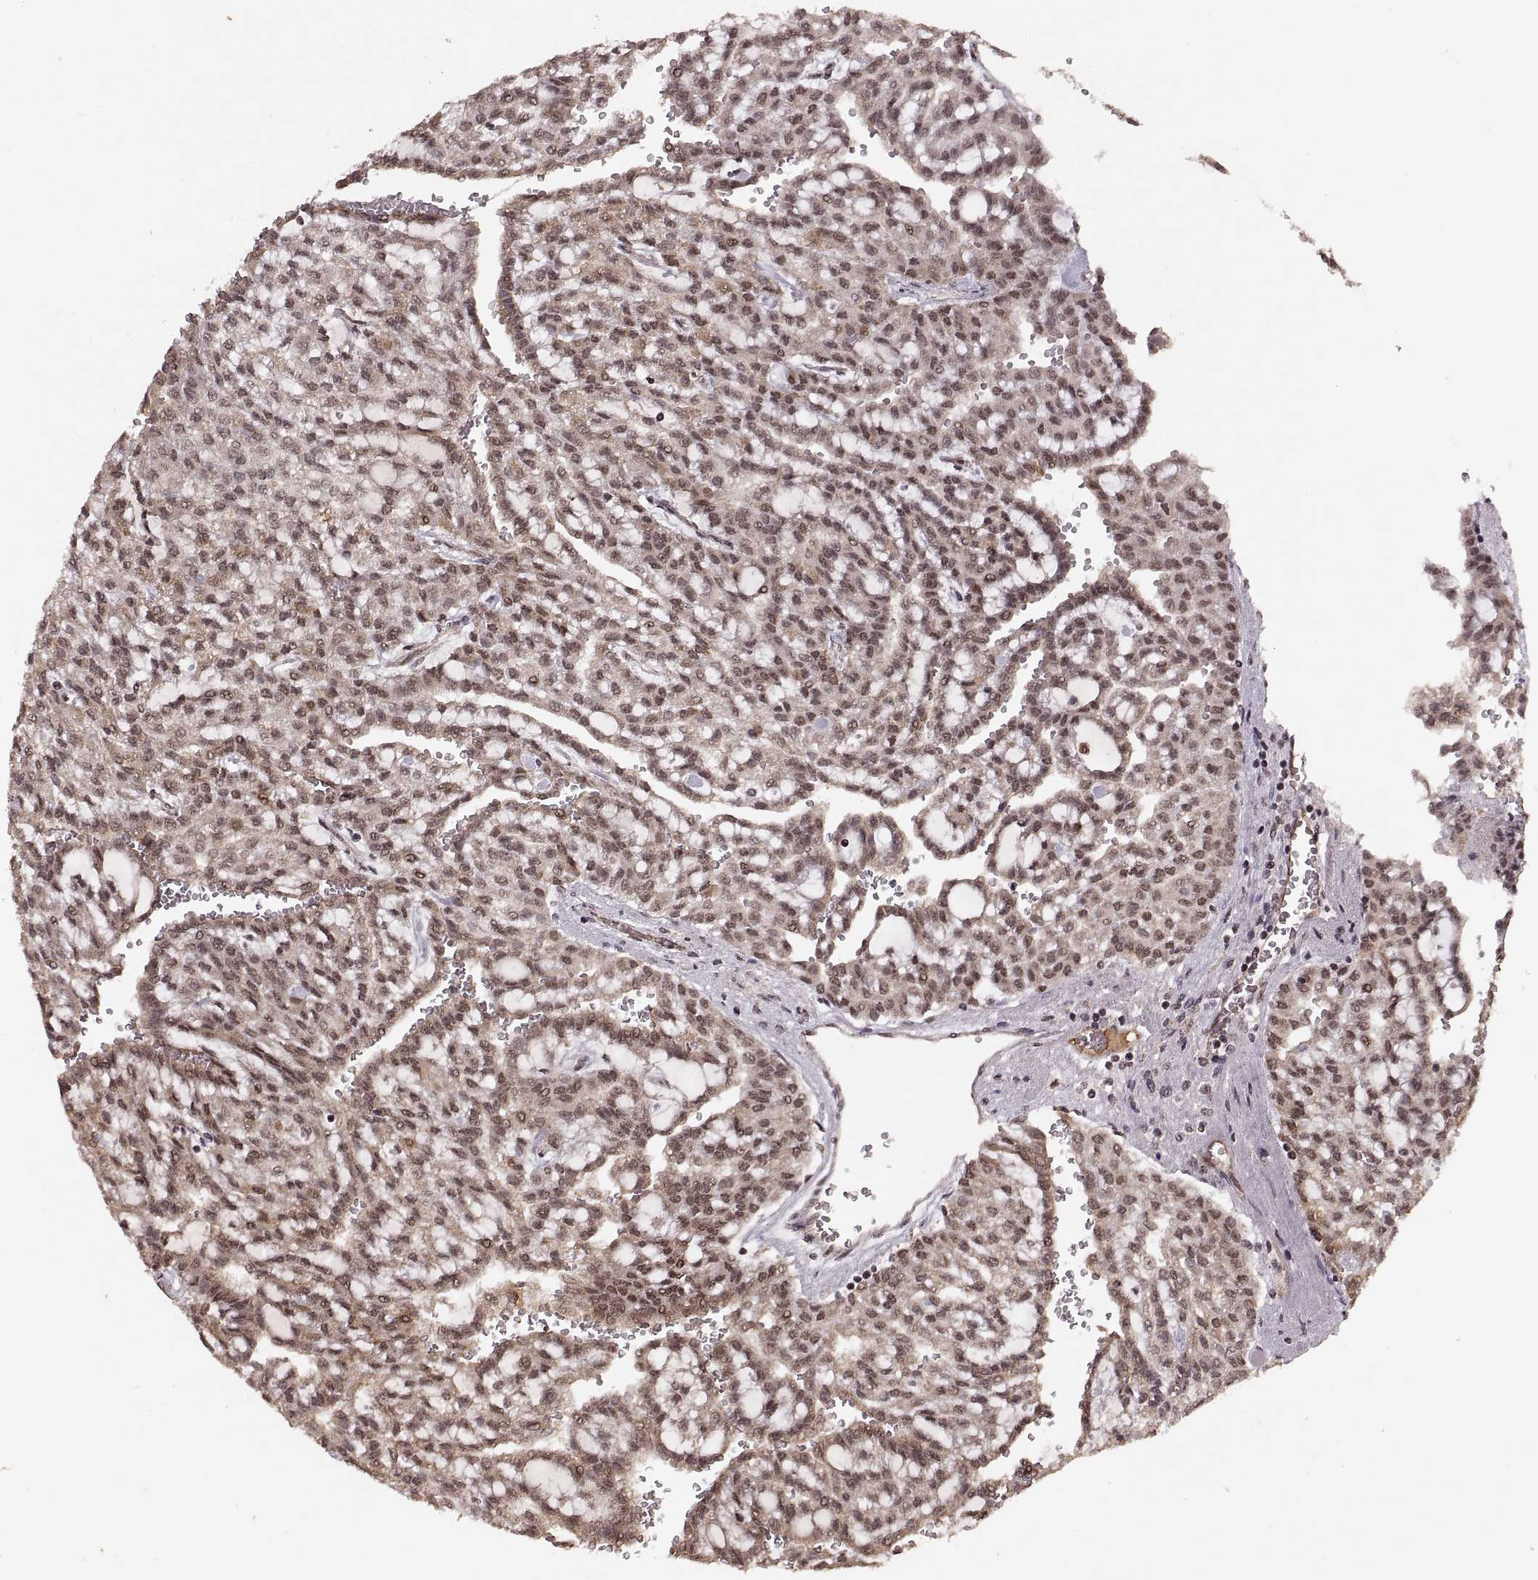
{"staining": {"intensity": "weak", "quantity": ">75%", "location": "cytoplasmic/membranous,nuclear"}, "tissue": "renal cancer", "cell_type": "Tumor cells", "image_type": "cancer", "snomed": [{"axis": "morphology", "description": "Adenocarcinoma, NOS"}, {"axis": "topography", "description": "Kidney"}], "caption": "Immunohistochemistry (IHC) micrograph of neoplastic tissue: renal adenocarcinoma stained using immunohistochemistry exhibits low levels of weak protein expression localized specifically in the cytoplasmic/membranous and nuclear of tumor cells, appearing as a cytoplasmic/membranous and nuclear brown color.", "gene": "RFT1", "patient": {"sex": "male", "age": 63}}